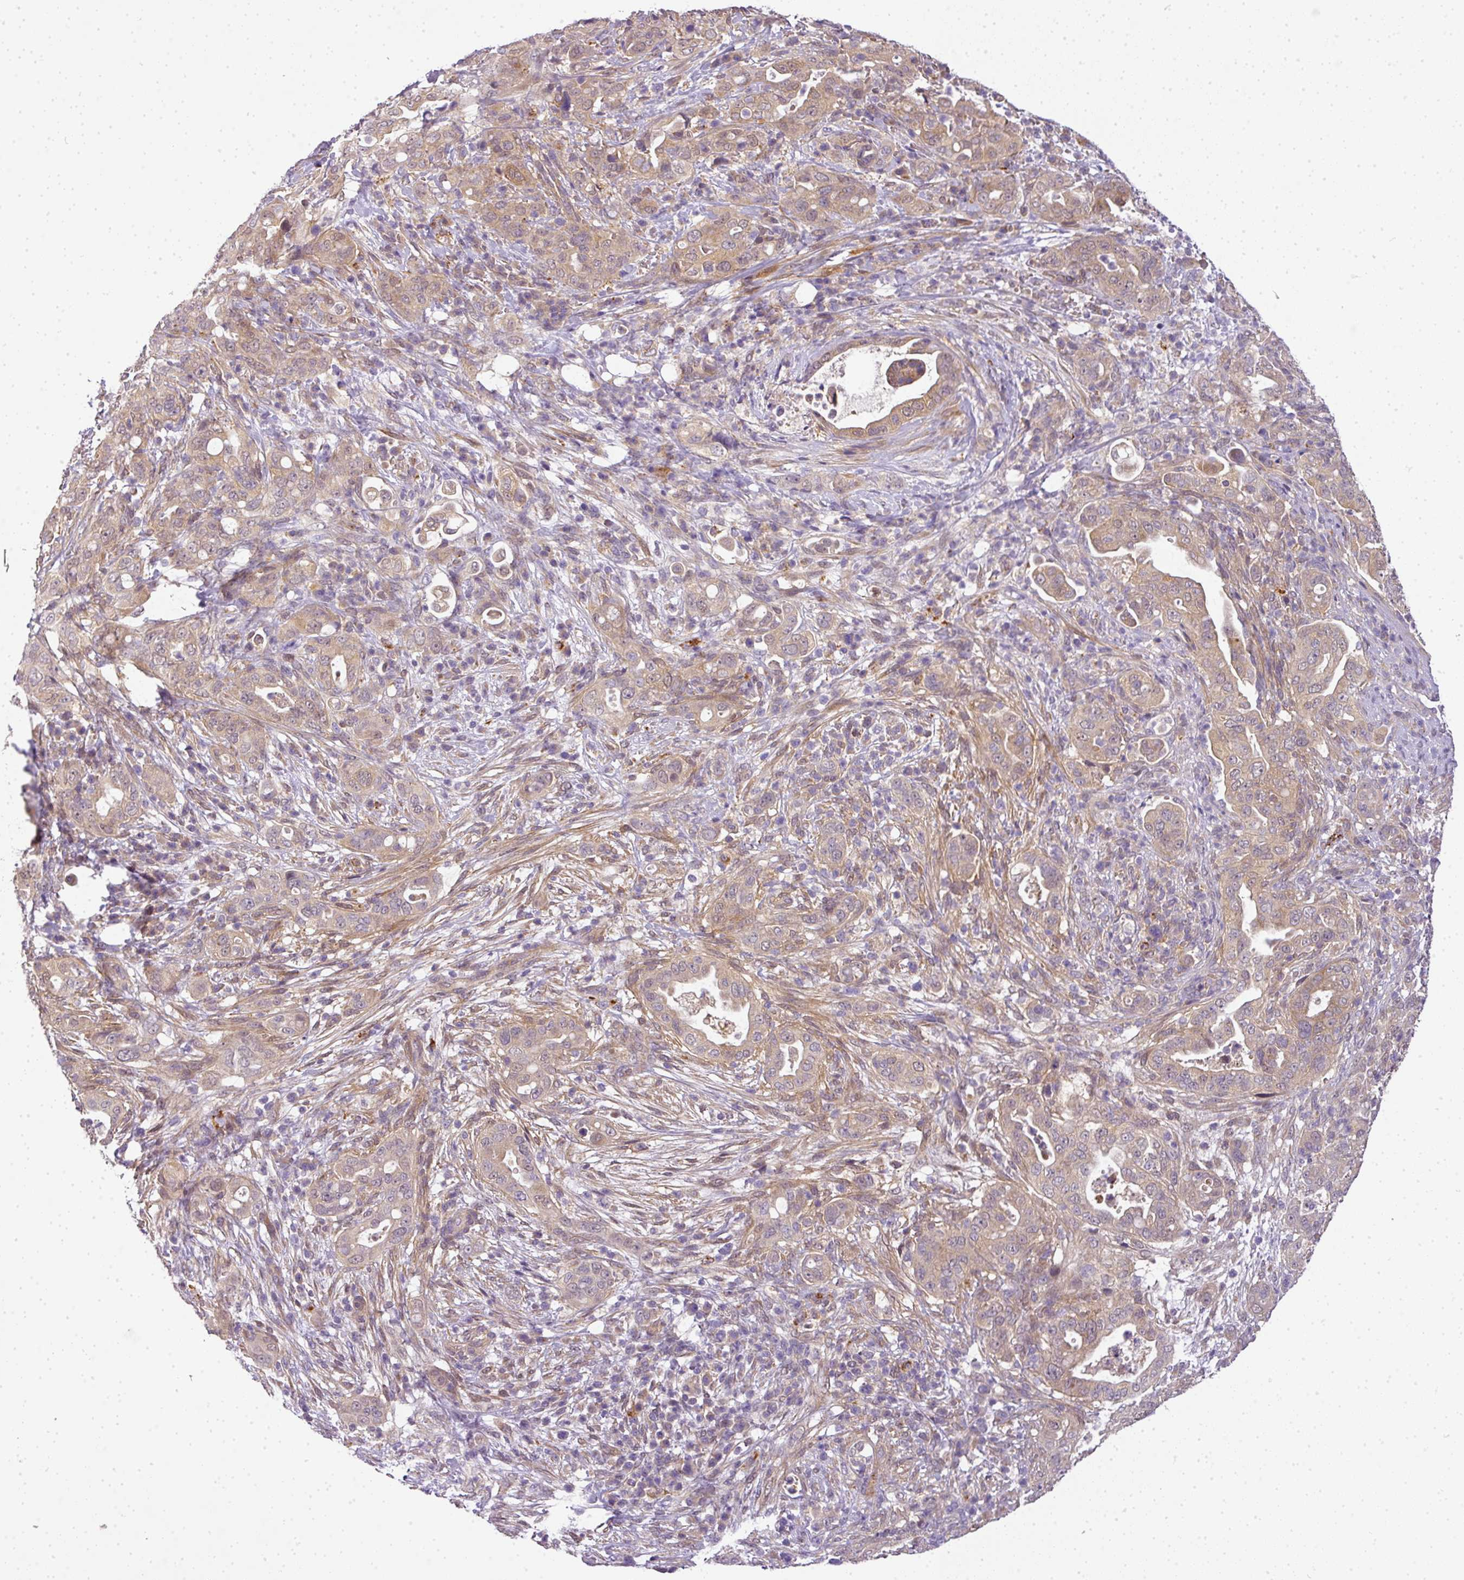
{"staining": {"intensity": "moderate", "quantity": ">75%", "location": "cytoplasmic/membranous"}, "tissue": "pancreatic cancer", "cell_type": "Tumor cells", "image_type": "cancer", "snomed": [{"axis": "morphology", "description": "Normal tissue, NOS"}, {"axis": "morphology", "description": "Adenocarcinoma, NOS"}, {"axis": "topography", "description": "Lymph node"}, {"axis": "topography", "description": "Pancreas"}], "caption": "The immunohistochemical stain labels moderate cytoplasmic/membranous positivity in tumor cells of pancreatic cancer tissue.", "gene": "ADH5", "patient": {"sex": "female", "age": 67}}